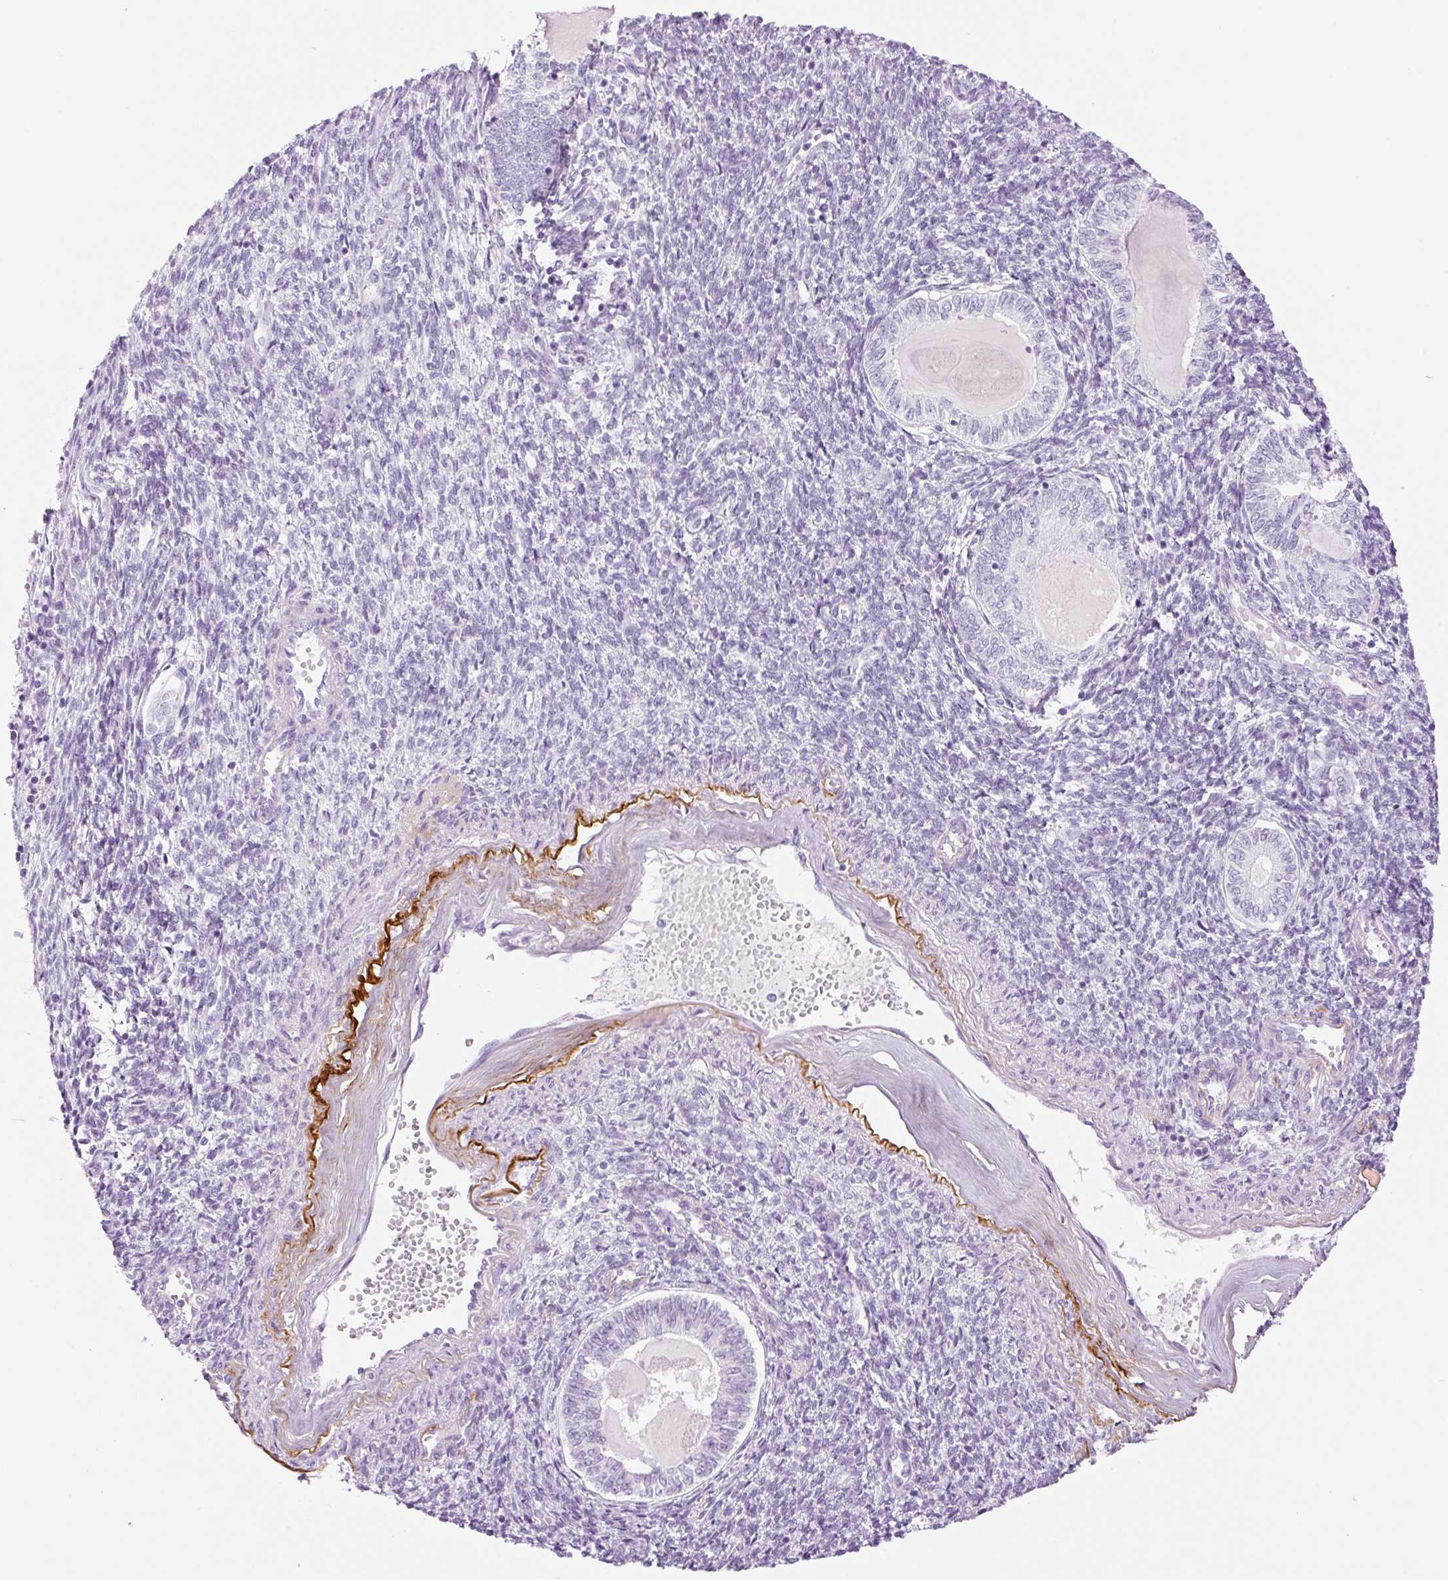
{"staining": {"intensity": "negative", "quantity": "none", "location": "none"}, "tissue": "endometrial cancer", "cell_type": "Tumor cells", "image_type": "cancer", "snomed": [{"axis": "morphology", "description": "Carcinoma, NOS"}, {"axis": "topography", "description": "Uterus"}], "caption": "Image shows no significant protein staining in tumor cells of endometrial carcinoma.", "gene": "SP140L", "patient": {"sex": "female", "age": 76}}